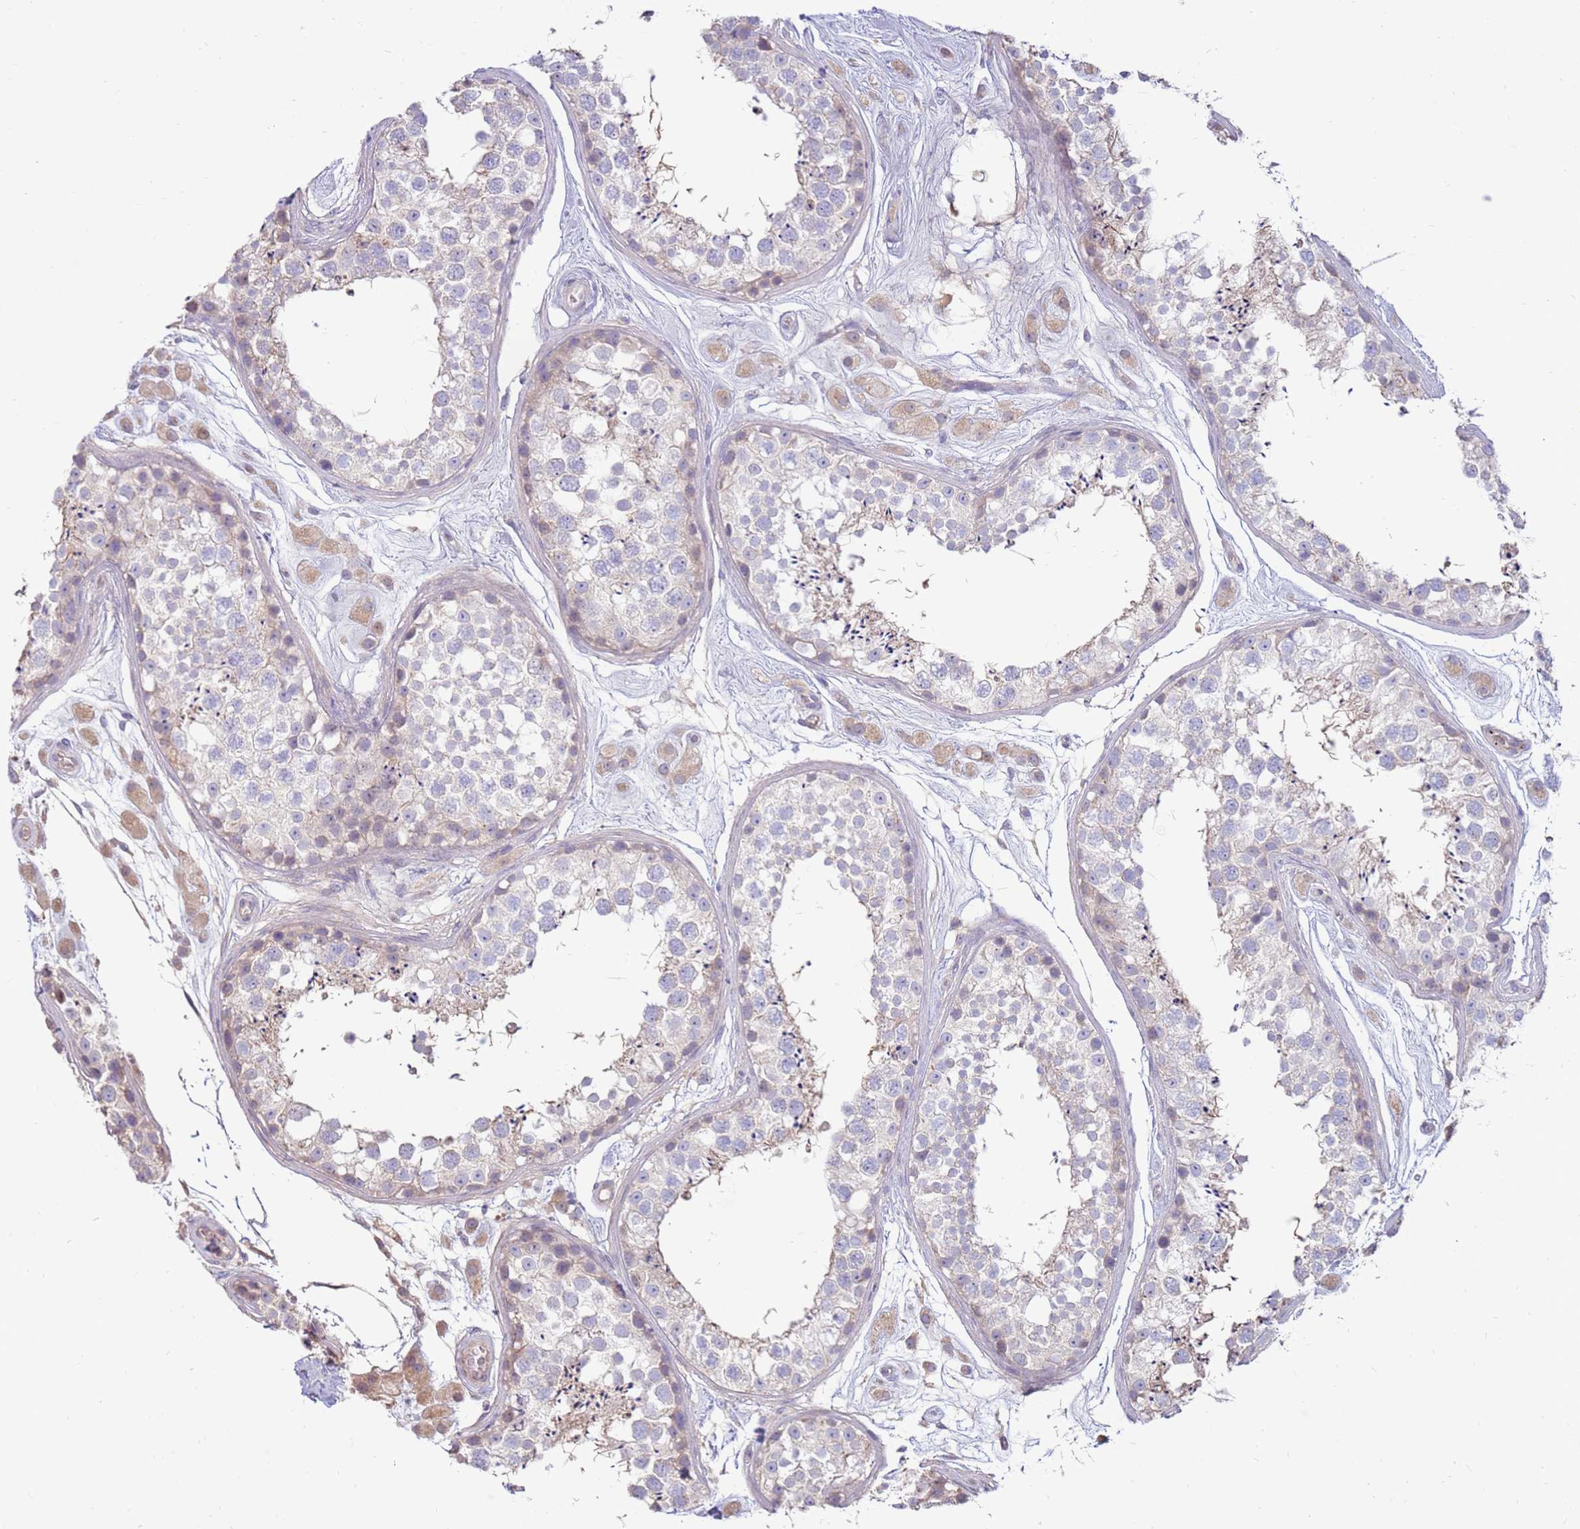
{"staining": {"intensity": "weak", "quantity": "<25%", "location": "cytoplasmic/membranous"}, "tissue": "testis", "cell_type": "Cells in seminiferous ducts", "image_type": "normal", "snomed": [{"axis": "morphology", "description": "Normal tissue, NOS"}, {"axis": "topography", "description": "Testis"}], "caption": "IHC micrograph of benign testis: human testis stained with DAB (3,3'-diaminobenzidine) shows no significant protein positivity in cells in seminiferous ducts. Nuclei are stained in blue.", "gene": "SLC44A4", "patient": {"sex": "male", "age": 25}}